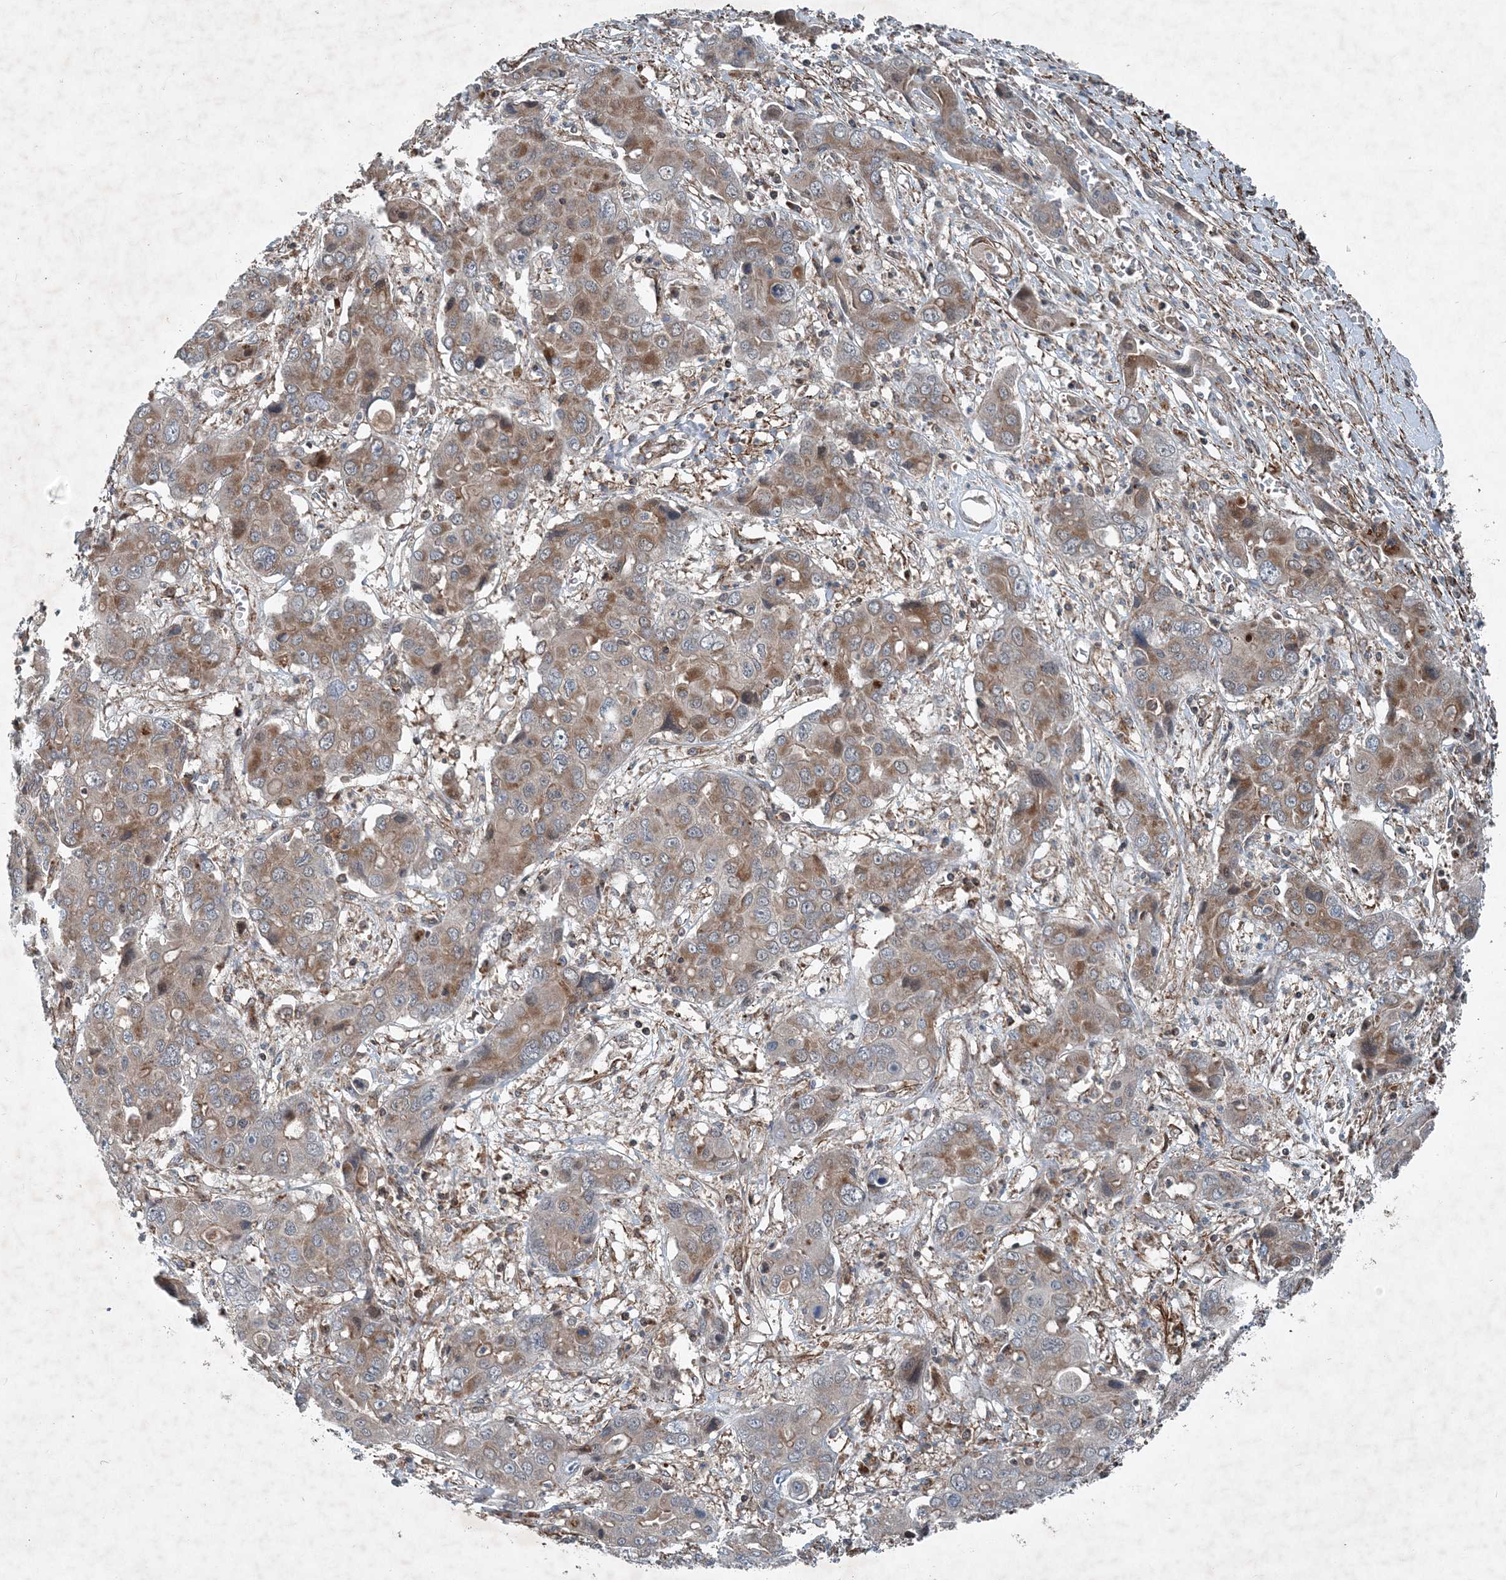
{"staining": {"intensity": "weak", "quantity": ">75%", "location": "cytoplasmic/membranous"}, "tissue": "liver cancer", "cell_type": "Tumor cells", "image_type": "cancer", "snomed": [{"axis": "morphology", "description": "Cholangiocarcinoma"}, {"axis": "topography", "description": "Liver"}], "caption": "Cholangiocarcinoma (liver) tissue exhibits weak cytoplasmic/membranous positivity in about >75% of tumor cells (DAB (3,3'-diaminobenzidine) = brown stain, brightfield microscopy at high magnification).", "gene": "NDUFA2", "patient": {"sex": "male", "age": 67}}